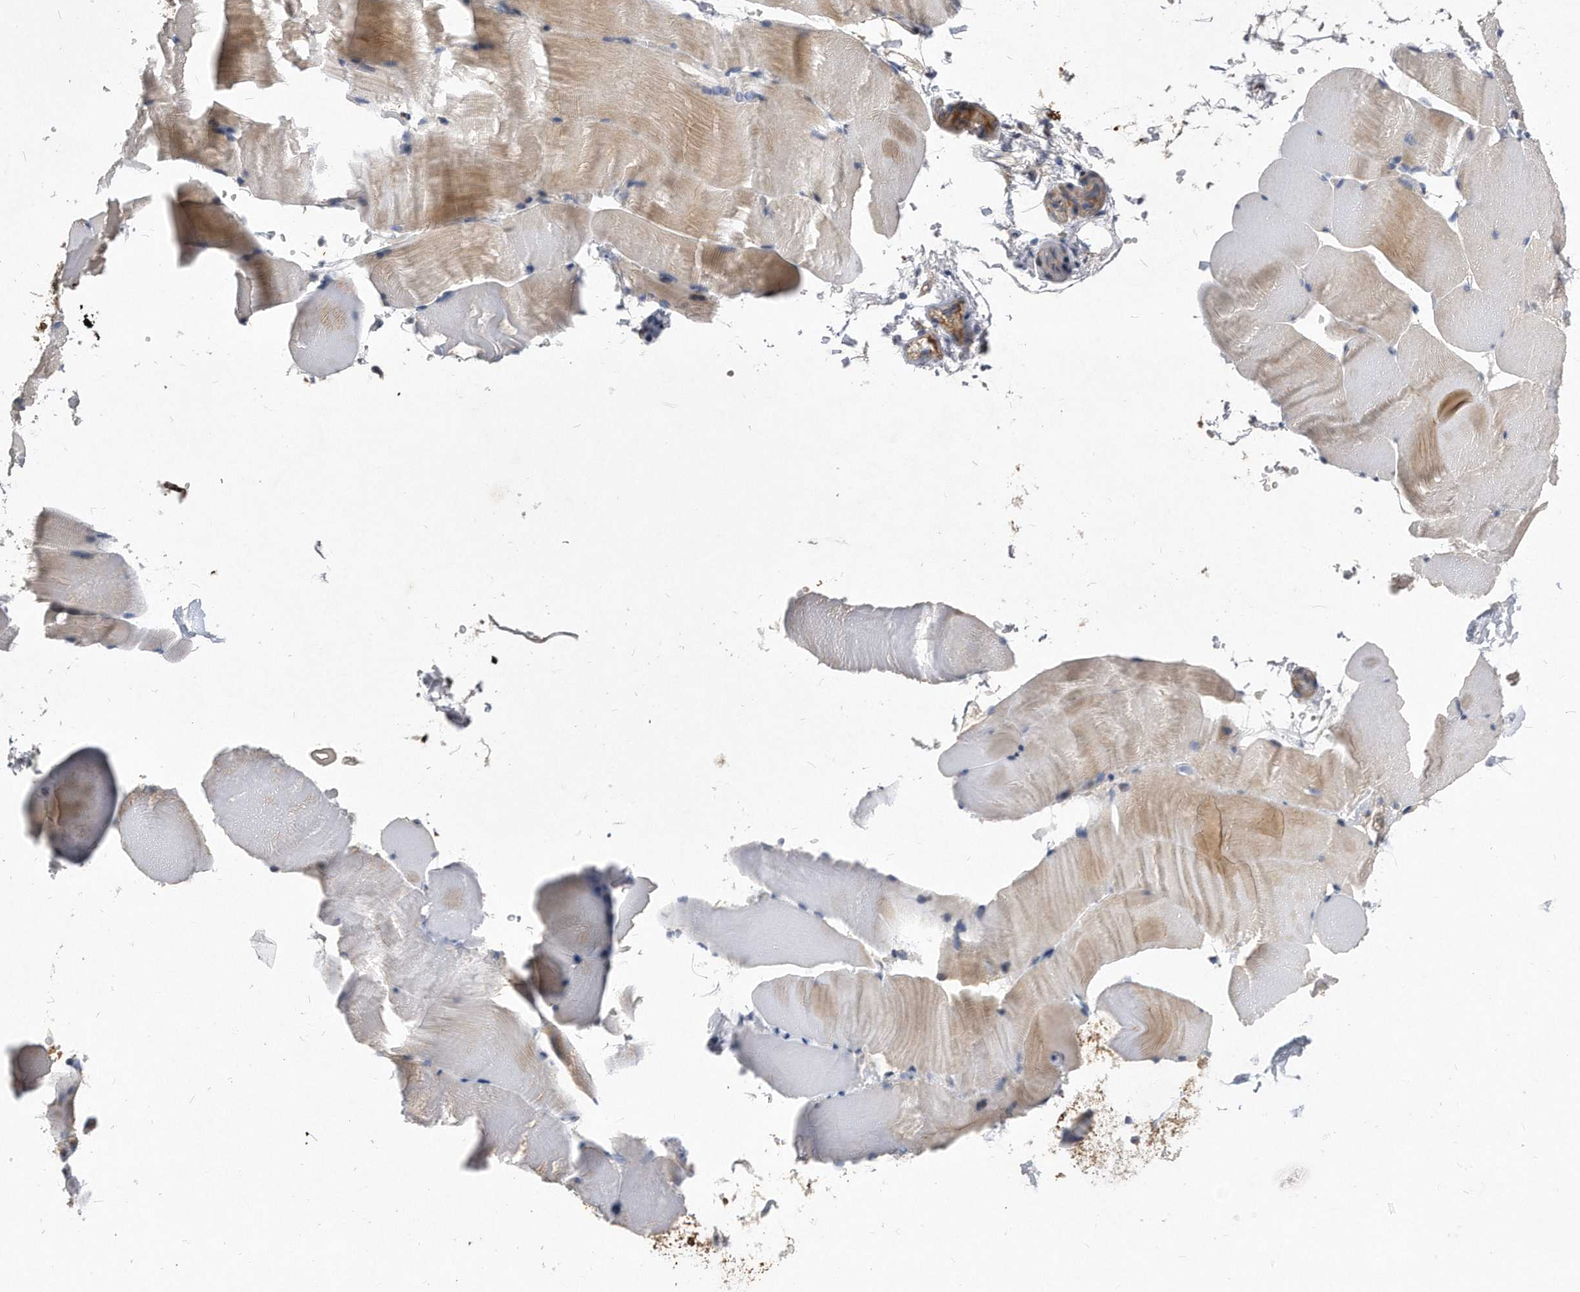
{"staining": {"intensity": "moderate", "quantity": "<25%", "location": "cytoplasmic/membranous"}, "tissue": "skeletal muscle", "cell_type": "Myocytes", "image_type": "normal", "snomed": [{"axis": "morphology", "description": "Normal tissue, NOS"}, {"axis": "topography", "description": "Skeletal muscle"}, {"axis": "topography", "description": "Parathyroid gland"}], "caption": "Immunohistochemical staining of benign skeletal muscle reveals moderate cytoplasmic/membranous protein positivity in approximately <25% of myocytes.", "gene": "PPP5C", "patient": {"sex": "female", "age": 37}}